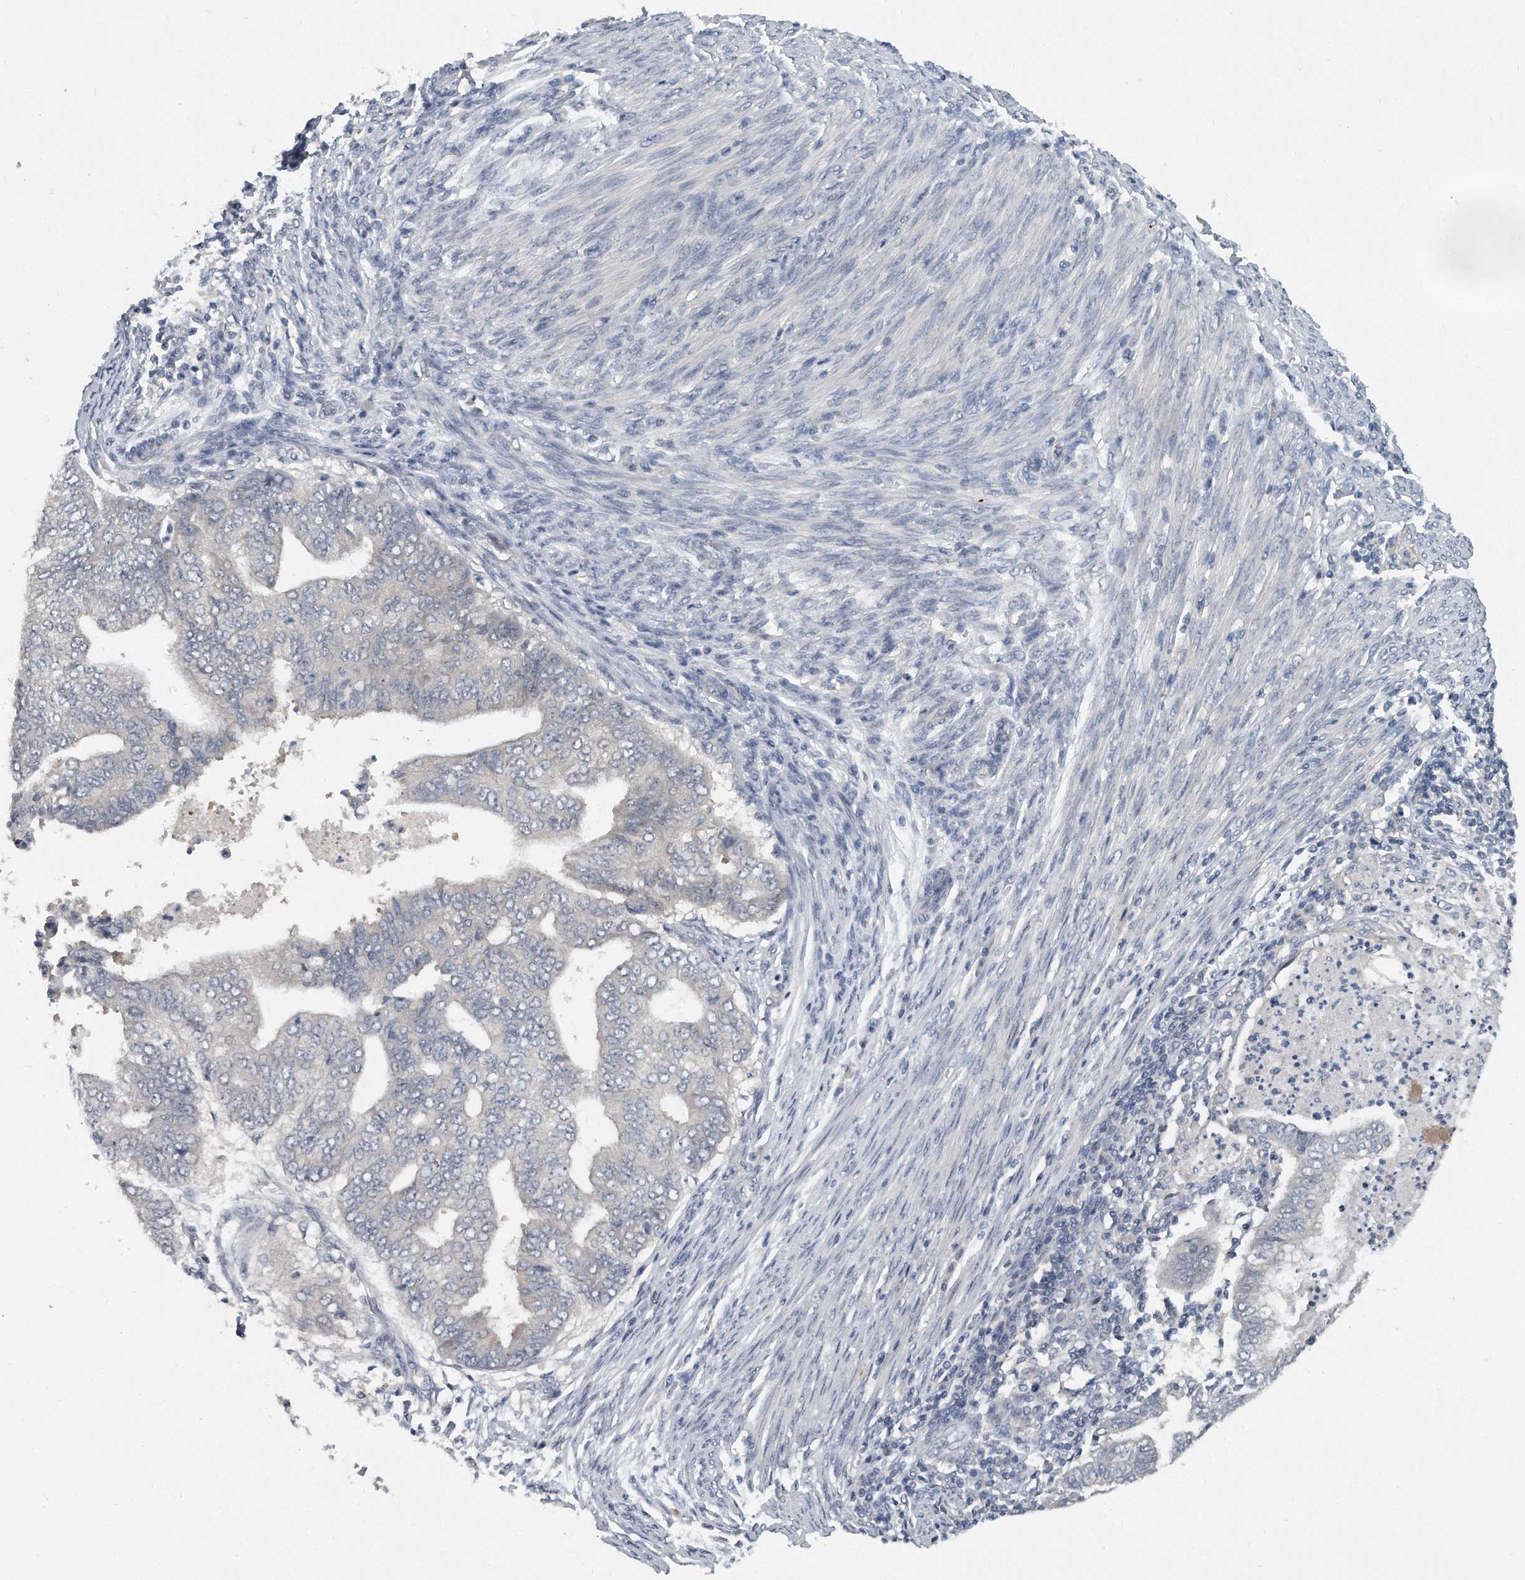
{"staining": {"intensity": "negative", "quantity": "none", "location": "none"}, "tissue": "endometrial cancer", "cell_type": "Tumor cells", "image_type": "cancer", "snomed": [{"axis": "morphology", "description": "Polyp, NOS"}, {"axis": "morphology", "description": "Adenocarcinoma, NOS"}, {"axis": "morphology", "description": "Adenoma, NOS"}, {"axis": "topography", "description": "Endometrium"}], "caption": "The micrograph exhibits no significant positivity in tumor cells of polyp (endometrial). Nuclei are stained in blue.", "gene": "KLHL7", "patient": {"sex": "female", "age": 79}}